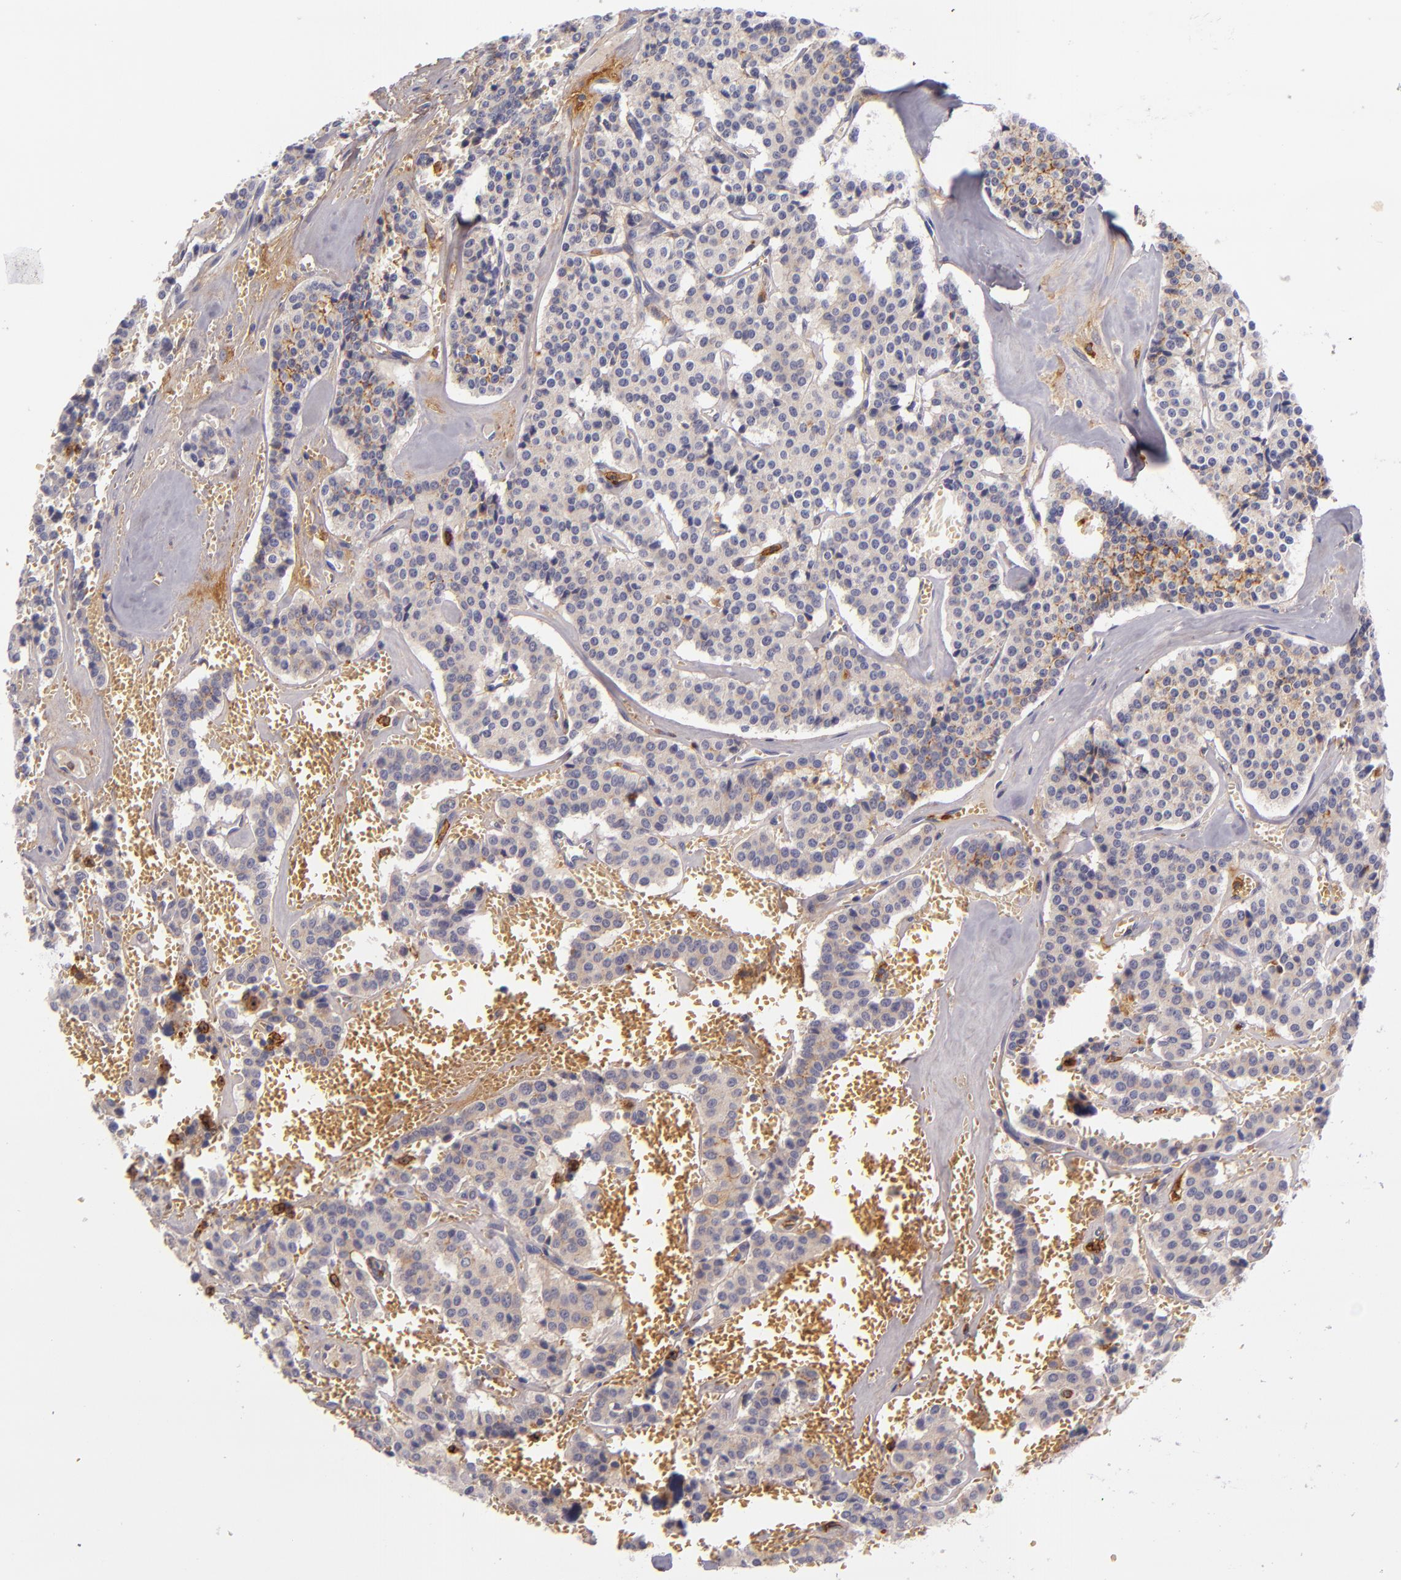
{"staining": {"intensity": "moderate", "quantity": "25%-75%", "location": "cytoplasmic/membranous"}, "tissue": "carcinoid", "cell_type": "Tumor cells", "image_type": "cancer", "snomed": [{"axis": "morphology", "description": "Carcinoid, malignant, NOS"}, {"axis": "topography", "description": "Bronchus"}], "caption": "This image reveals immunohistochemistry staining of malignant carcinoid, with medium moderate cytoplasmic/membranous positivity in about 25%-75% of tumor cells.", "gene": "C5AR1", "patient": {"sex": "male", "age": 55}}